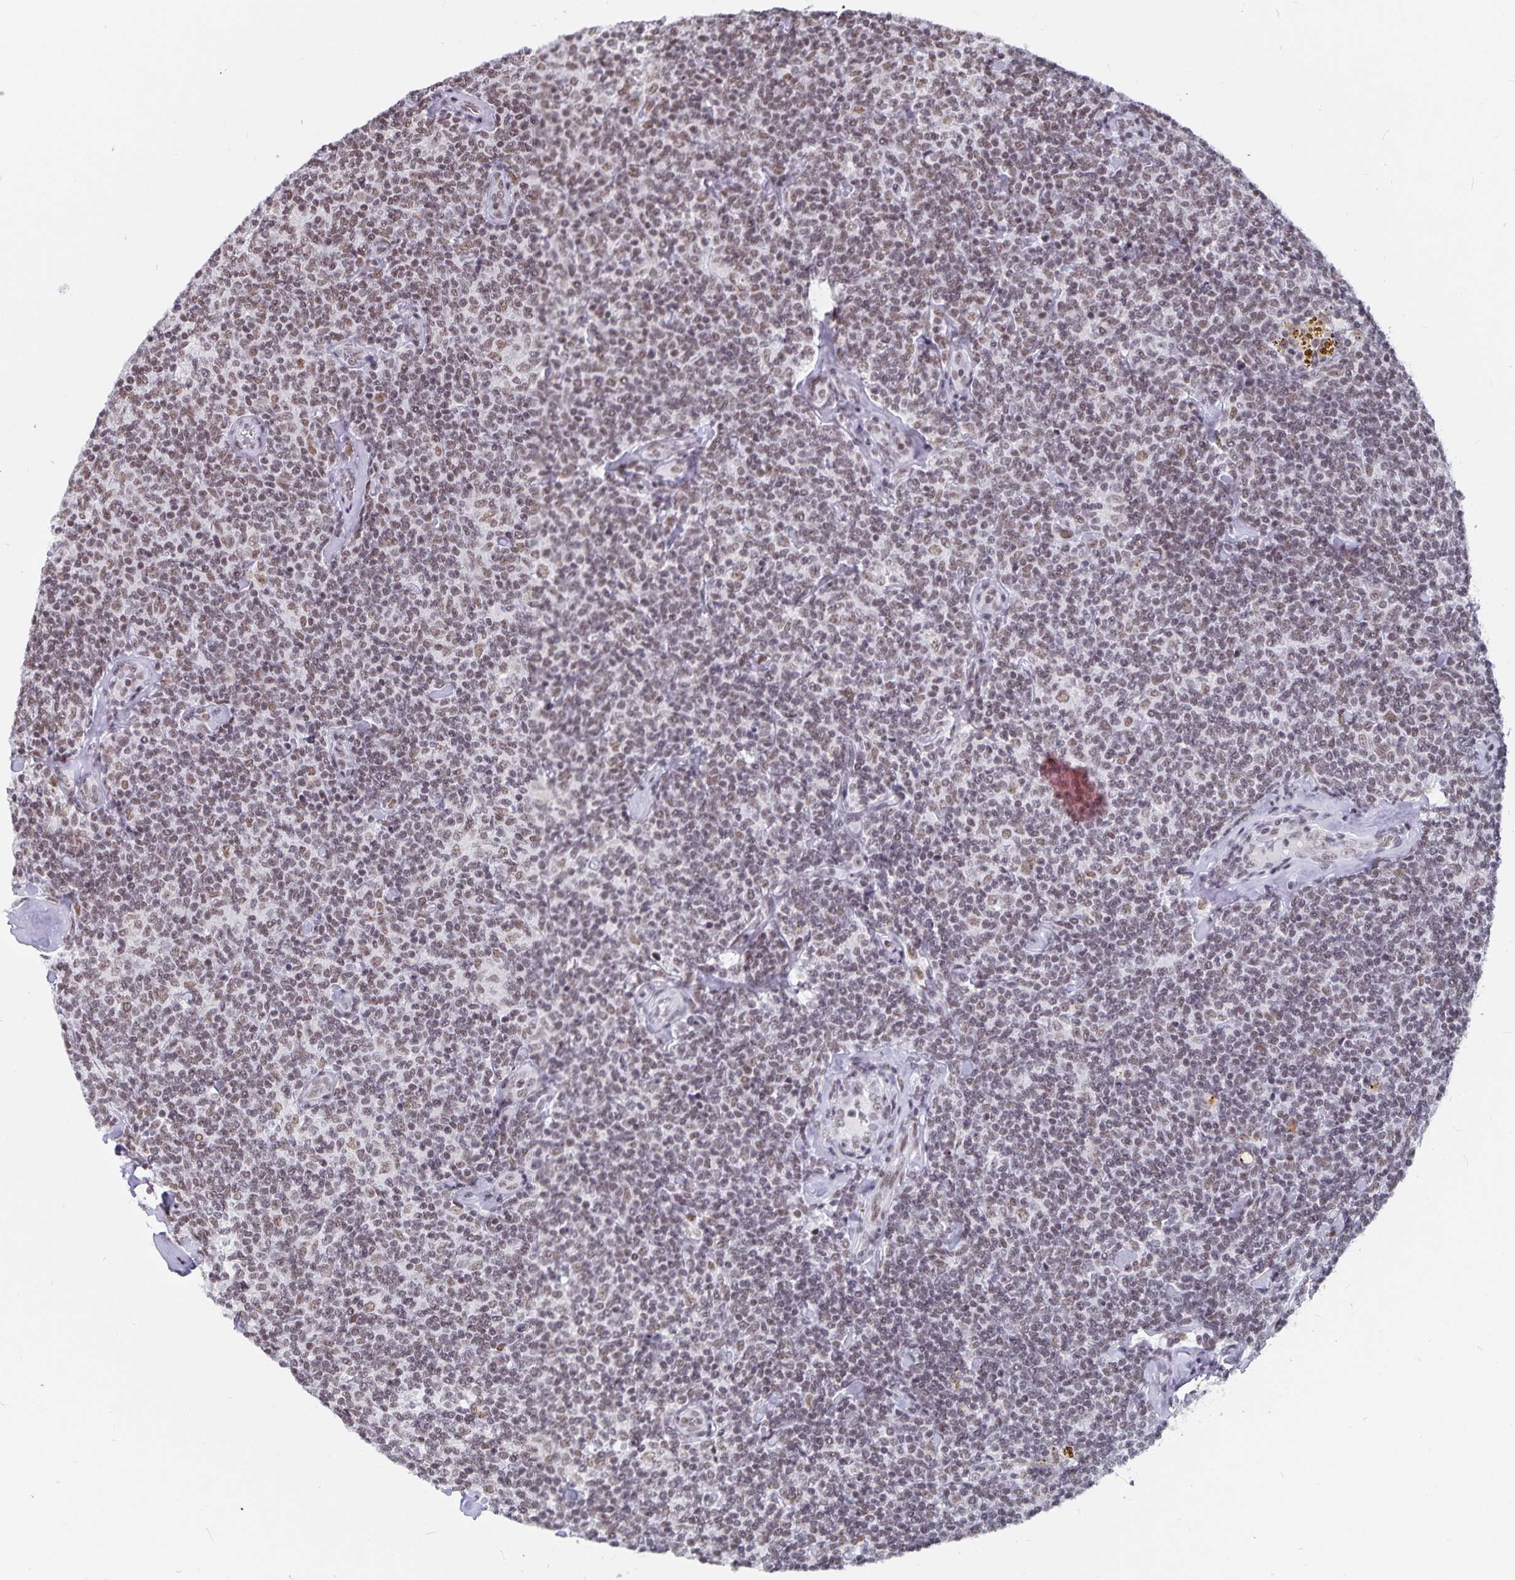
{"staining": {"intensity": "weak", "quantity": ">75%", "location": "nuclear"}, "tissue": "lymphoma", "cell_type": "Tumor cells", "image_type": "cancer", "snomed": [{"axis": "morphology", "description": "Malignant lymphoma, non-Hodgkin's type, Low grade"}, {"axis": "topography", "description": "Lymph node"}], "caption": "Weak nuclear positivity for a protein is present in about >75% of tumor cells of lymphoma using immunohistochemistry (IHC).", "gene": "PBX2", "patient": {"sex": "female", "age": 56}}